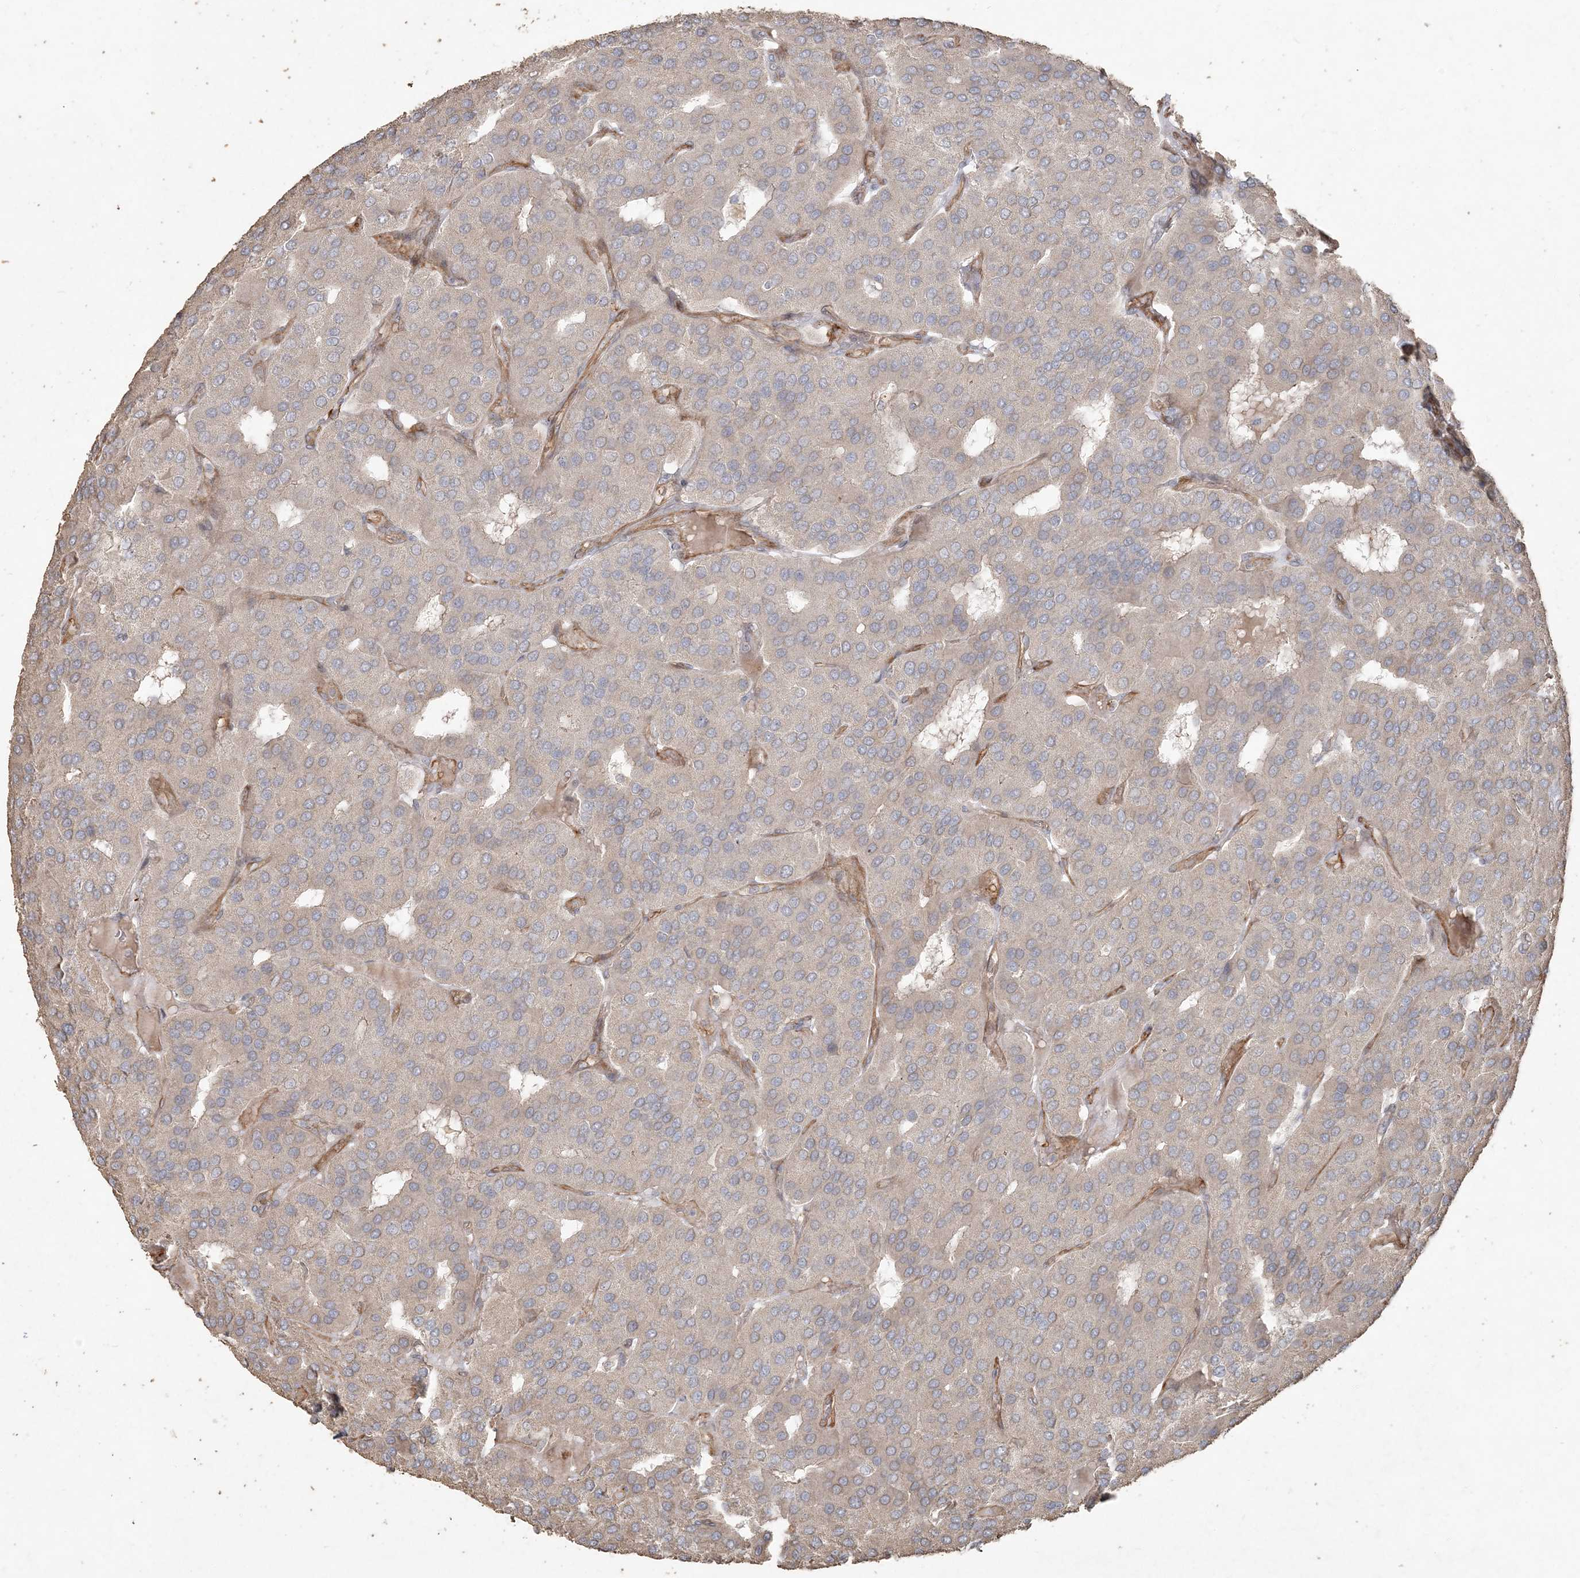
{"staining": {"intensity": "weak", "quantity": "<25%", "location": "cytoplasmic/membranous"}, "tissue": "parathyroid gland", "cell_type": "Glandular cells", "image_type": "normal", "snomed": [{"axis": "morphology", "description": "Normal tissue, NOS"}, {"axis": "morphology", "description": "Adenoma, NOS"}, {"axis": "topography", "description": "Parathyroid gland"}], "caption": "A high-resolution histopathology image shows IHC staining of normal parathyroid gland, which displays no significant positivity in glandular cells. (Stains: DAB immunohistochemistry with hematoxylin counter stain, Microscopy: brightfield microscopy at high magnification).", "gene": "RNF145", "patient": {"sex": "female", "age": 86}}